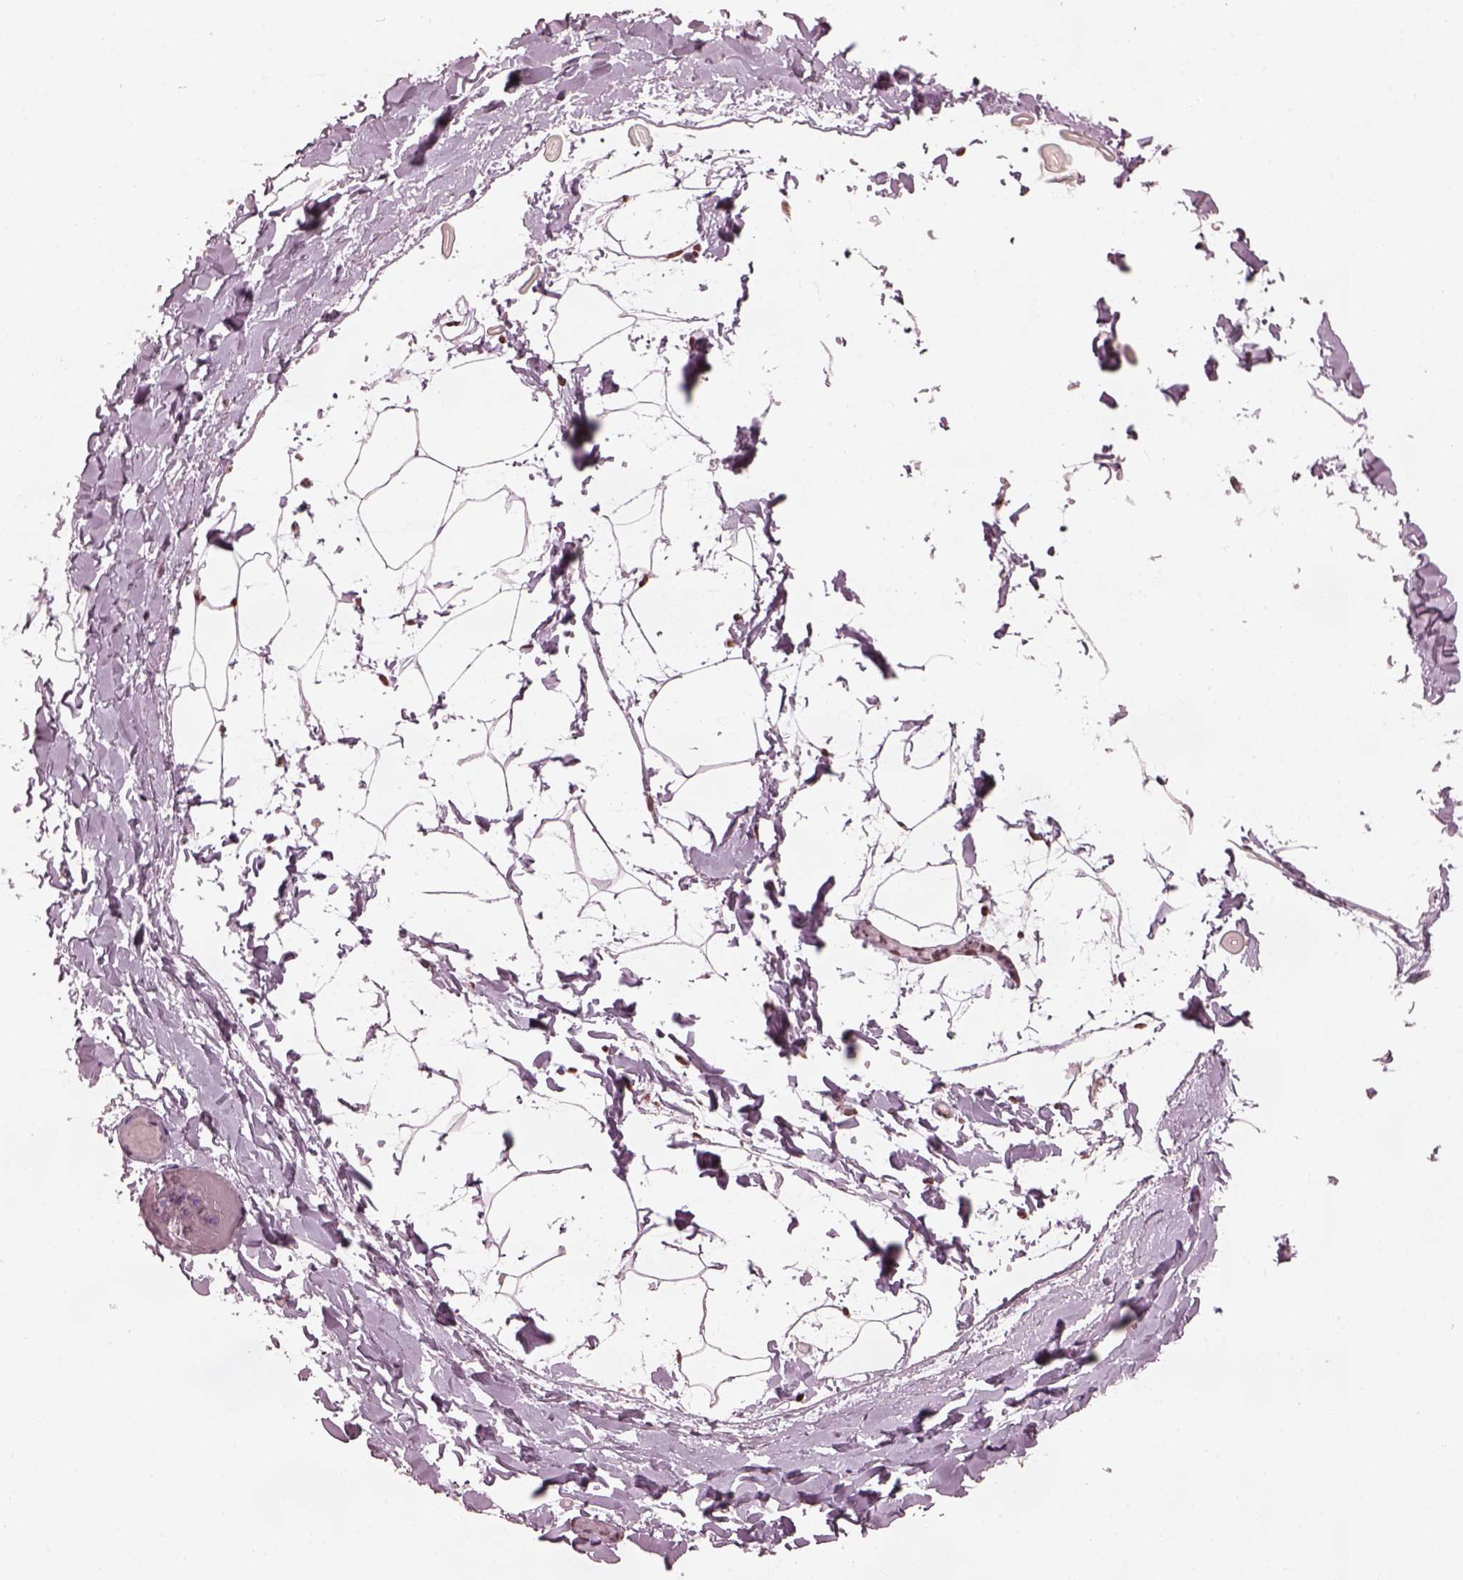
{"staining": {"intensity": "strong", "quantity": ">75%", "location": "nuclear"}, "tissue": "adipose tissue", "cell_type": "Adipocytes", "image_type": "normal", "snomed": [{"axis": "morphology", "description": "Normal tissue, NOS"}, {"axis": "topography", "description": "Gallbladder"}, {"axis": "topography", "description": "Peripheral nerve tissue"}], "caption": "IHC image of unremarkable adipose tissue stained for a protein (brown), which exhibits high levels of strong nuclear positivity in about >75% of adipocytes.", "gene": "CBFA2T3", "patient": {"sex": "female", "age": 45}}